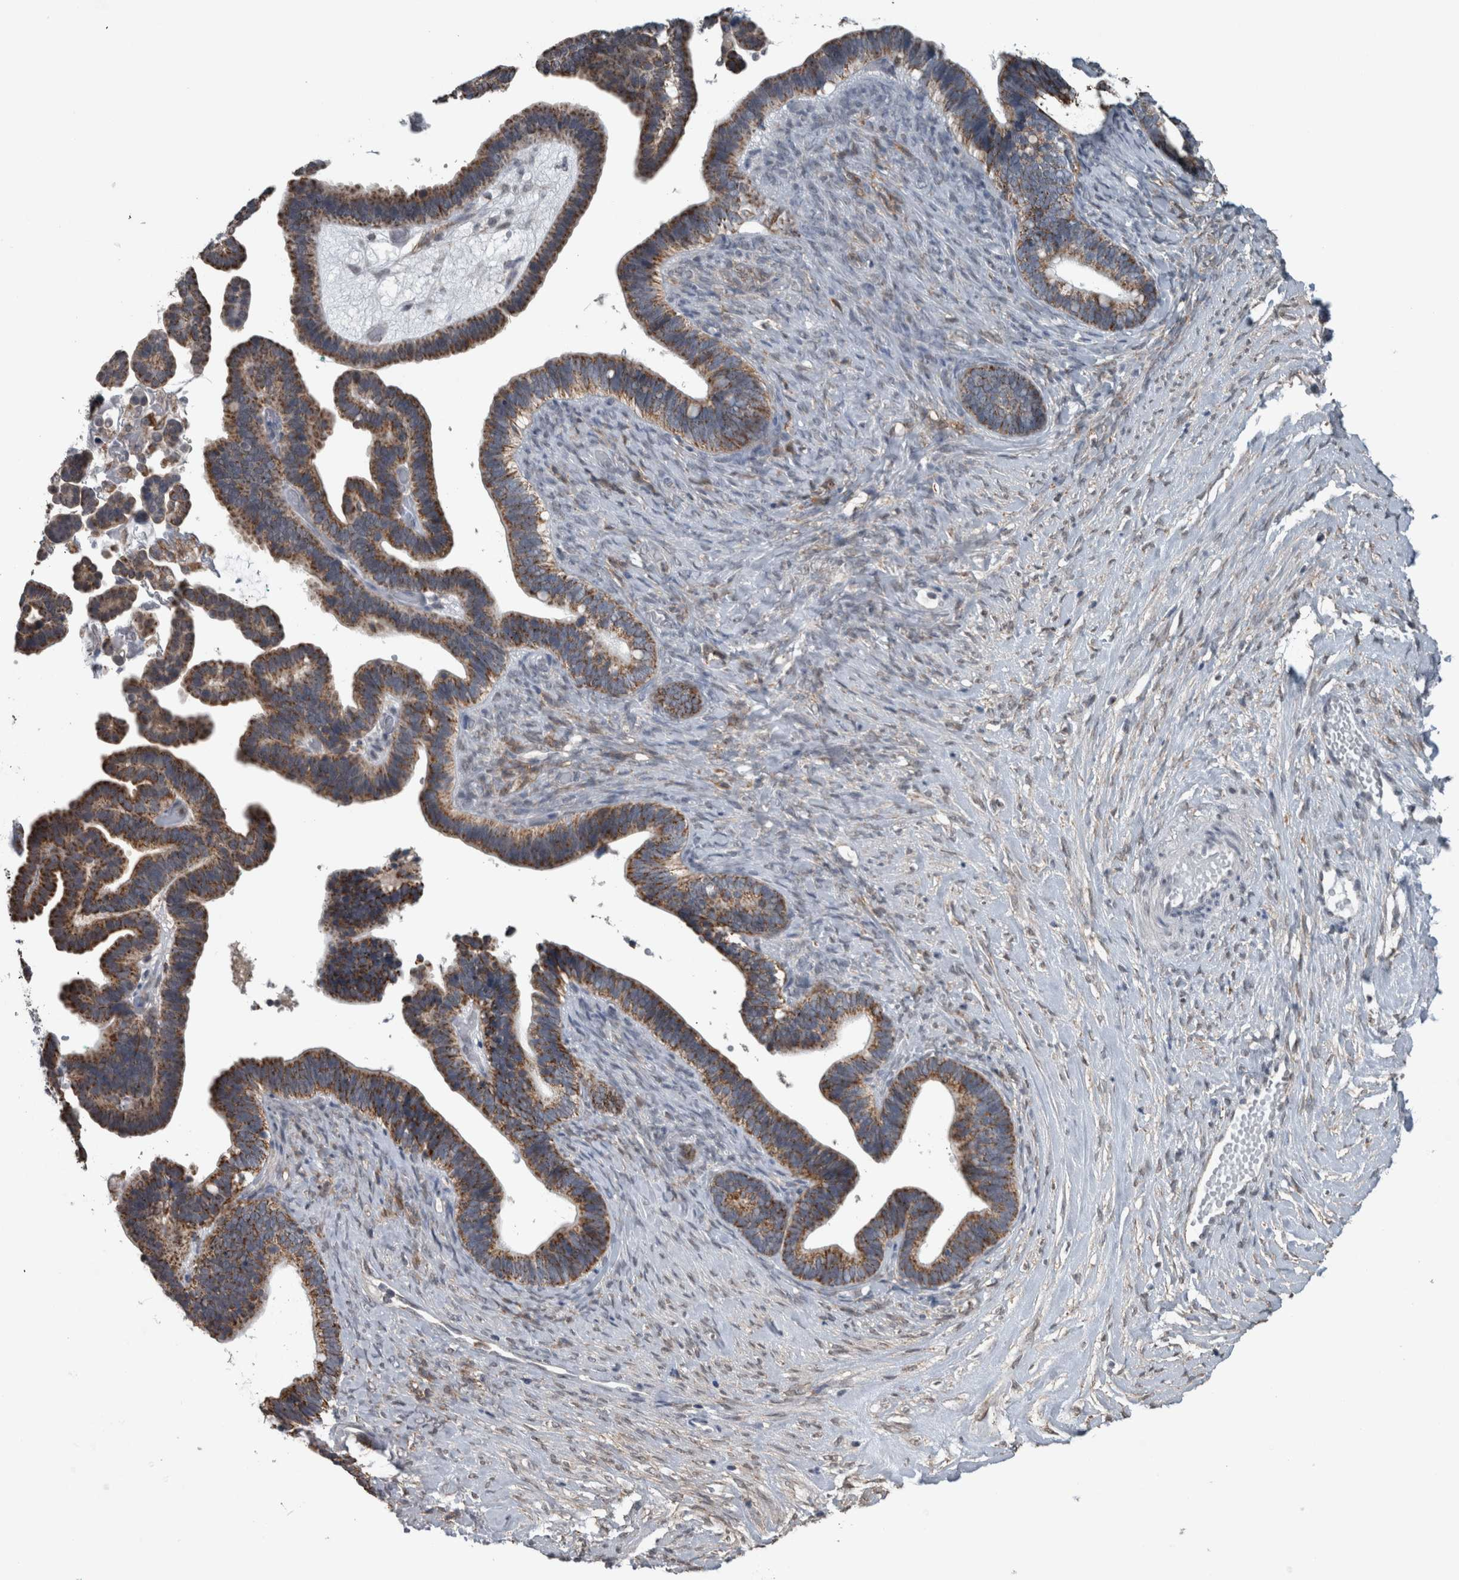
{"staining": {"intensity": "strong", "quantity": ">75%", "location": "cytoplasmic/membranous"}, "tissue": "ovarian cancer", "cell_type": "Tumor cells", "image_type": "cancer", "snomed": [{"axis": "morphology", "description": "Cystadenocarcinoma, serous, NOS"}, {"axis": "topography", "description": "Ovary"}], "caption": "An image of ovarian serous cystadenocarcinoma stained for a protein exhibits strong cytoplasmic/membranous brown staining in tumor cells.", "gene": "ACSF2", "patient": {"sex": "female", "age": 56}}